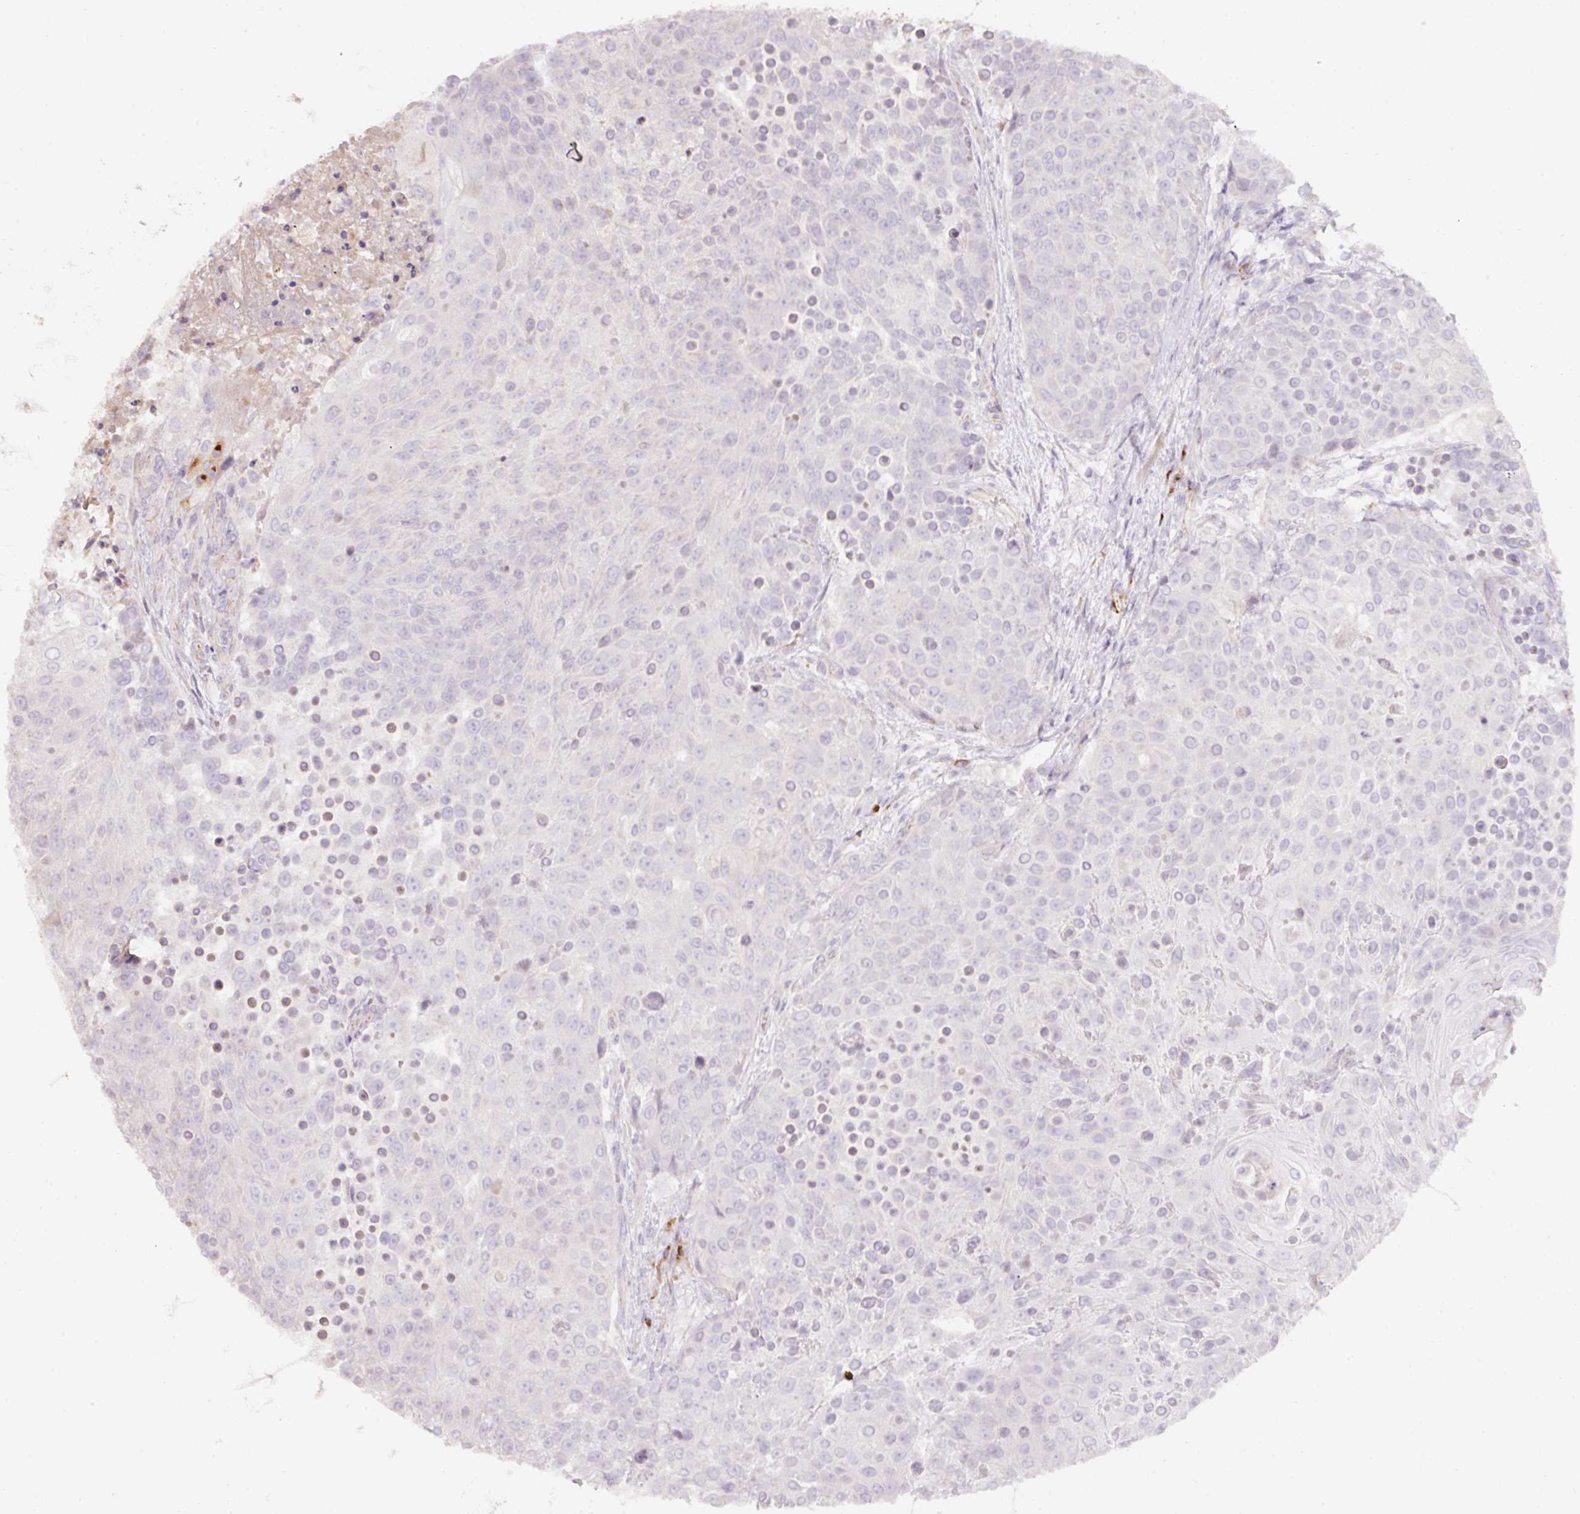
{"staining": {"intensity": "negative", "quantity": "none", "location": "none"}, "tissue": "urothelial cancer", "cell_type": "Tumor cells", "image_type": "cancer", "snomed": [{"axis": "morphology", "description": "Urothelial carcinoma, High grade"}, {"axis": "topography", "description": "Urinary bladder"}], "caption": "The image displays no significant expression in tumor cells of urothelial cancer.", "gene": "NBPF11", "patient": {"sex": "female", "age": 63}}